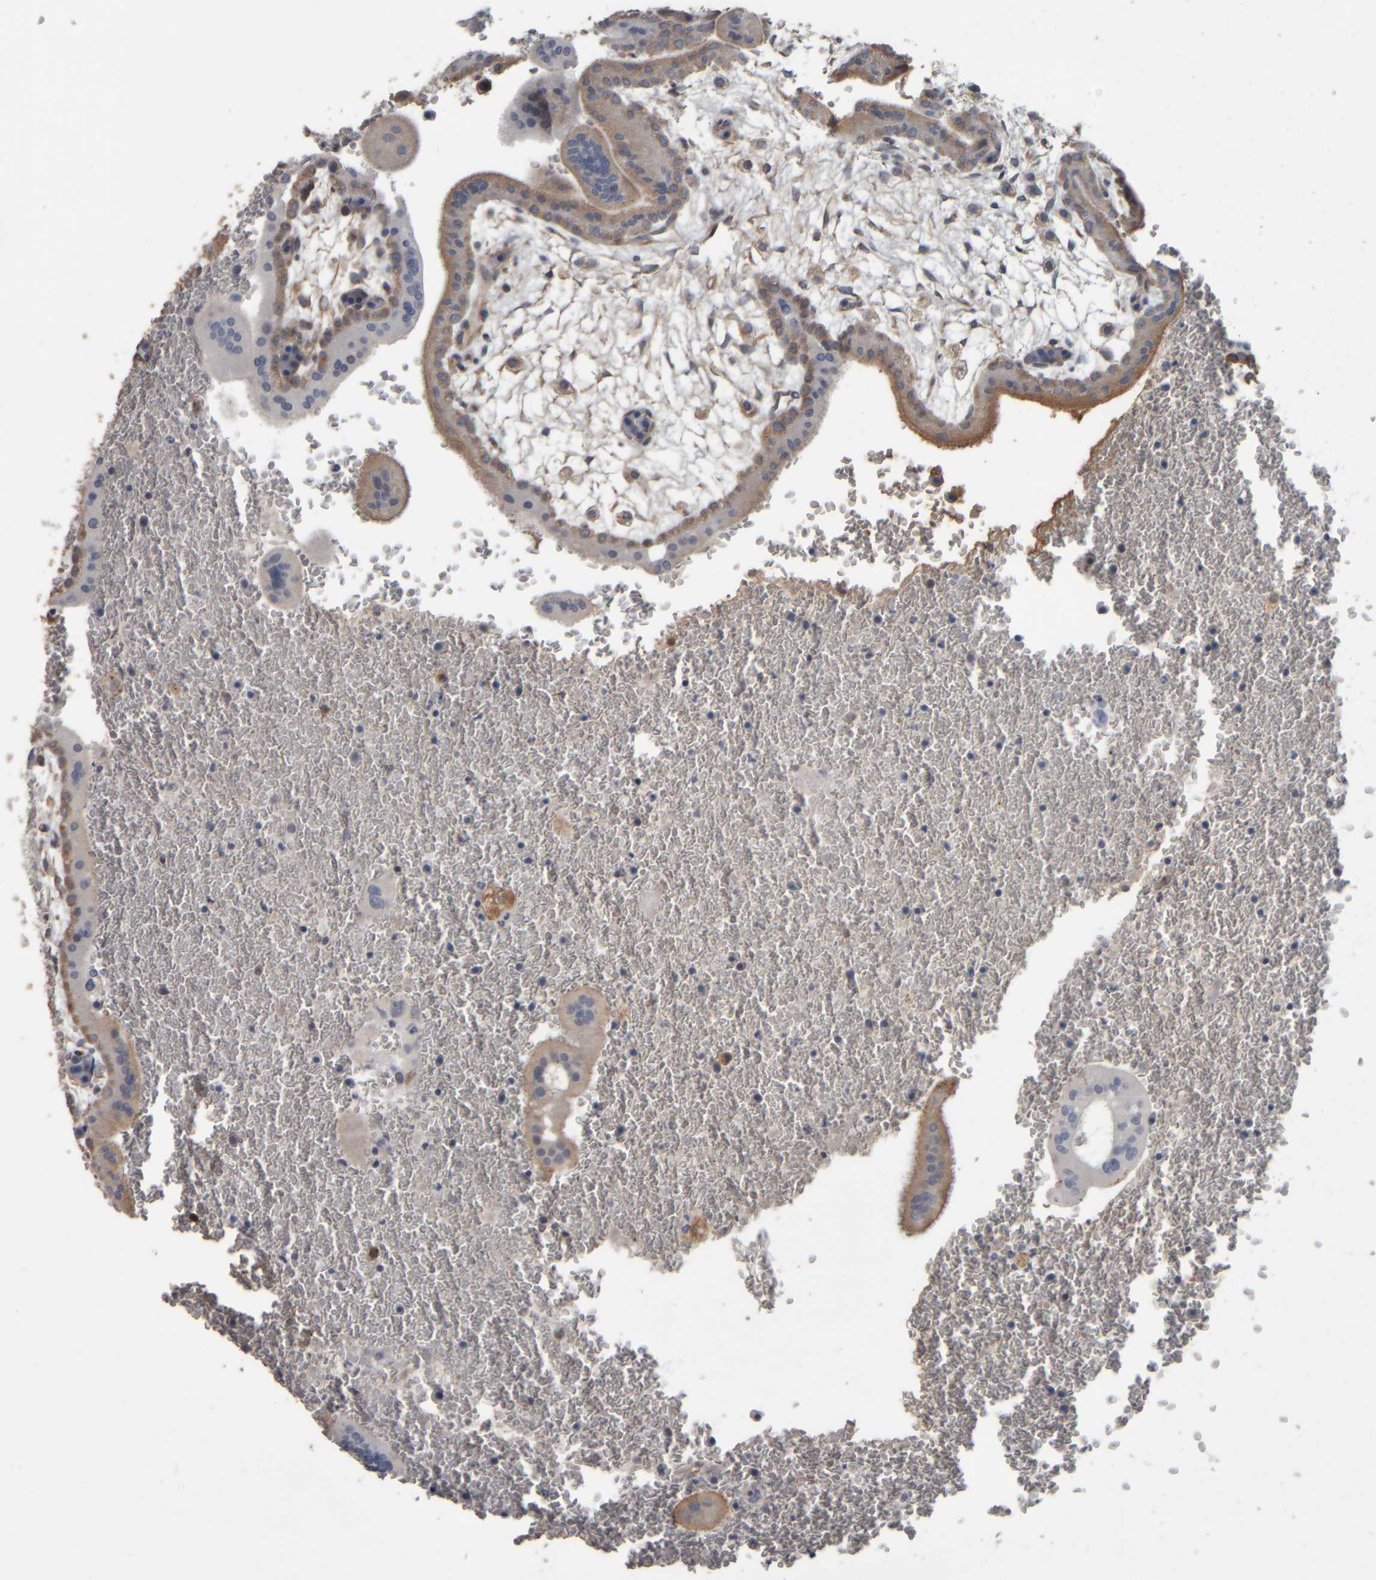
{"staining": {"intensity": "moderate", "quantity": "25%-75%", "location": "cytoplasmic/membranous"}, "tissue": "placenta", "cell_type": "Decidual cells", "image_type": "normal", "snomed": [{"axis": "morphology", "description": "Normal tissue, NOS"}, {"axis": "topography", "description": "Placenta"}], "caption": "Protein staining of normal placenta shows moderate cytoplasmic/membranous staining in about 25%-75% of decidual cells.", "gene": "CAVIN4", "patient": {"sex": "female", "age": 35}}